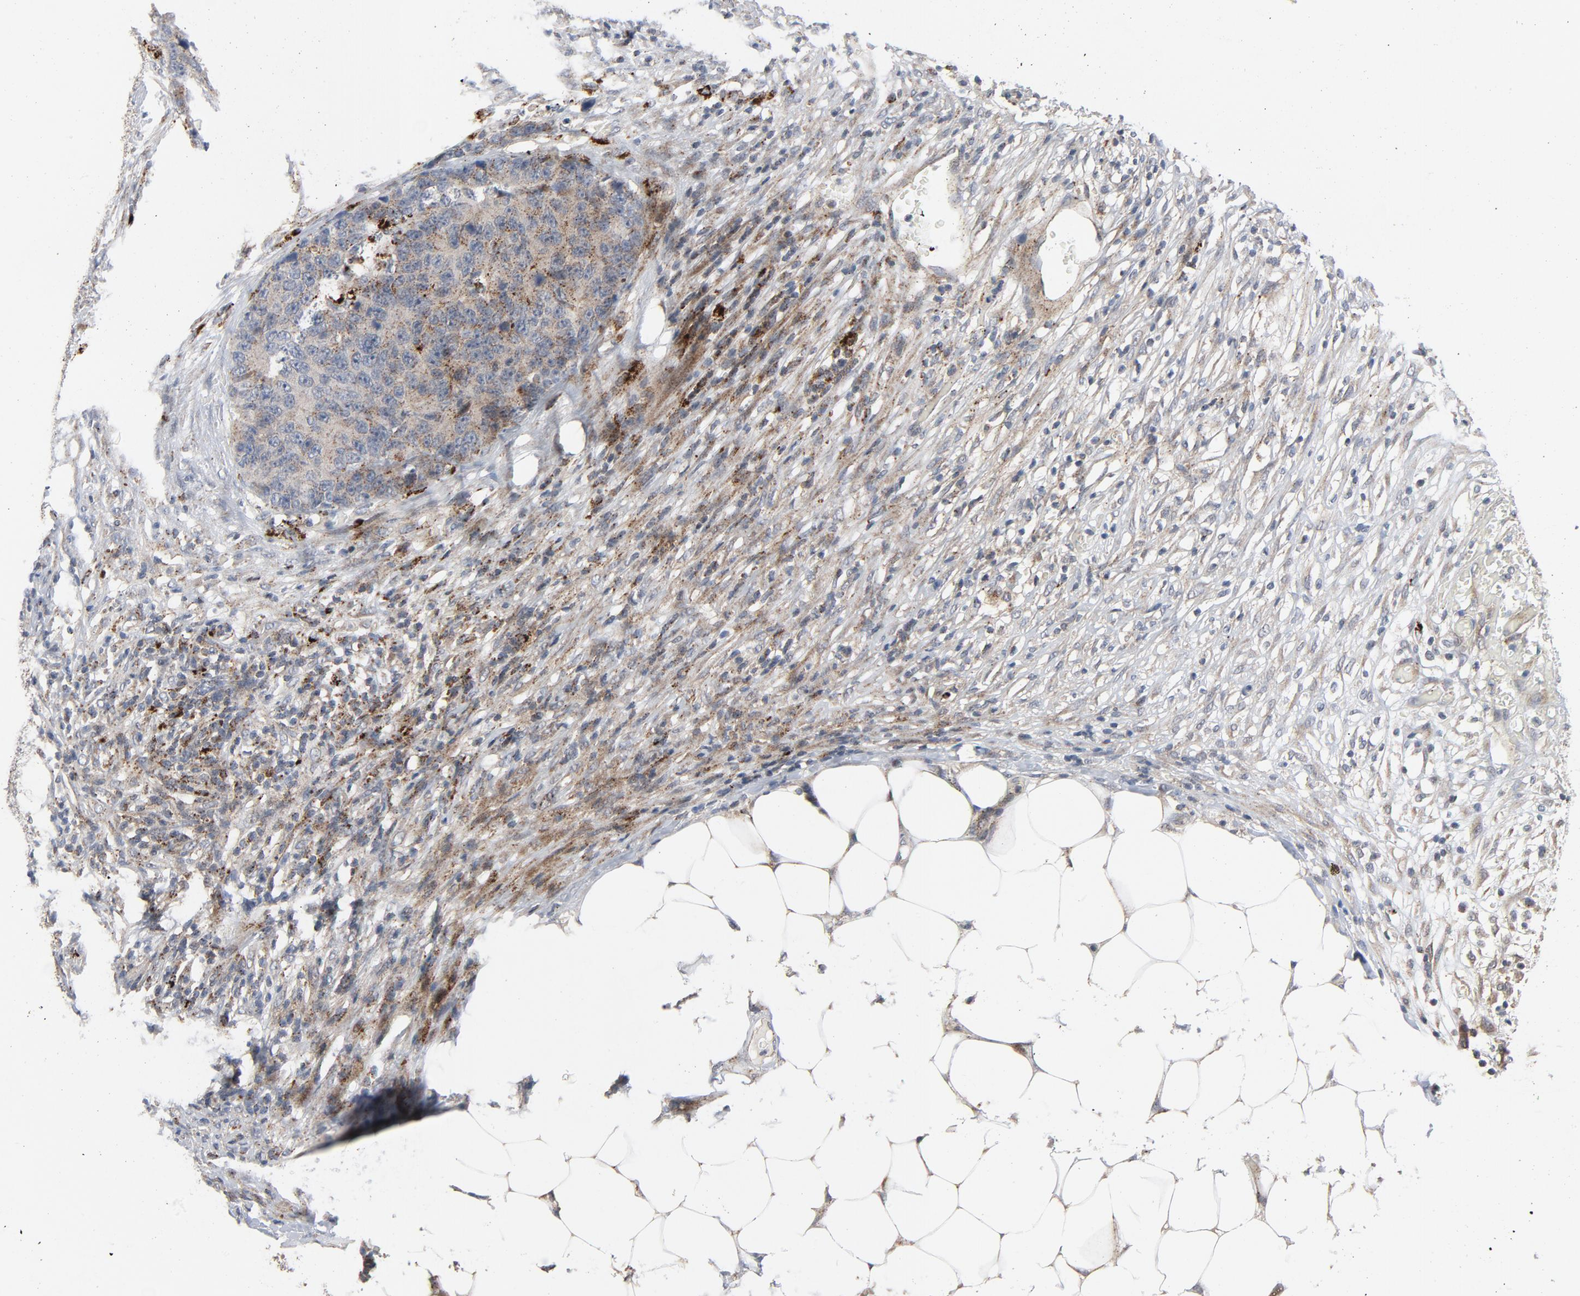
{"staining": {"intensity": "strong", "quantity": "25%-75%", "location": "cytoplasmic/membranous"}, "tissue": "colorectal cancer", "cell_type": "Tumor cells", "image_type": "cancer", "snomed": [{"axis": "morphology", "description": "Adenocarcinoma, NOS"}, {"axis": "topography", "description": "Colon"}], "caption": "Strong cytoplasmic/membranous protein expression is identified in approximately 25%-75% of tumor cells in colorectal adenocarcinoma.", "gene": "AKT2", "patient": {"sex": "female", "age": 86}}